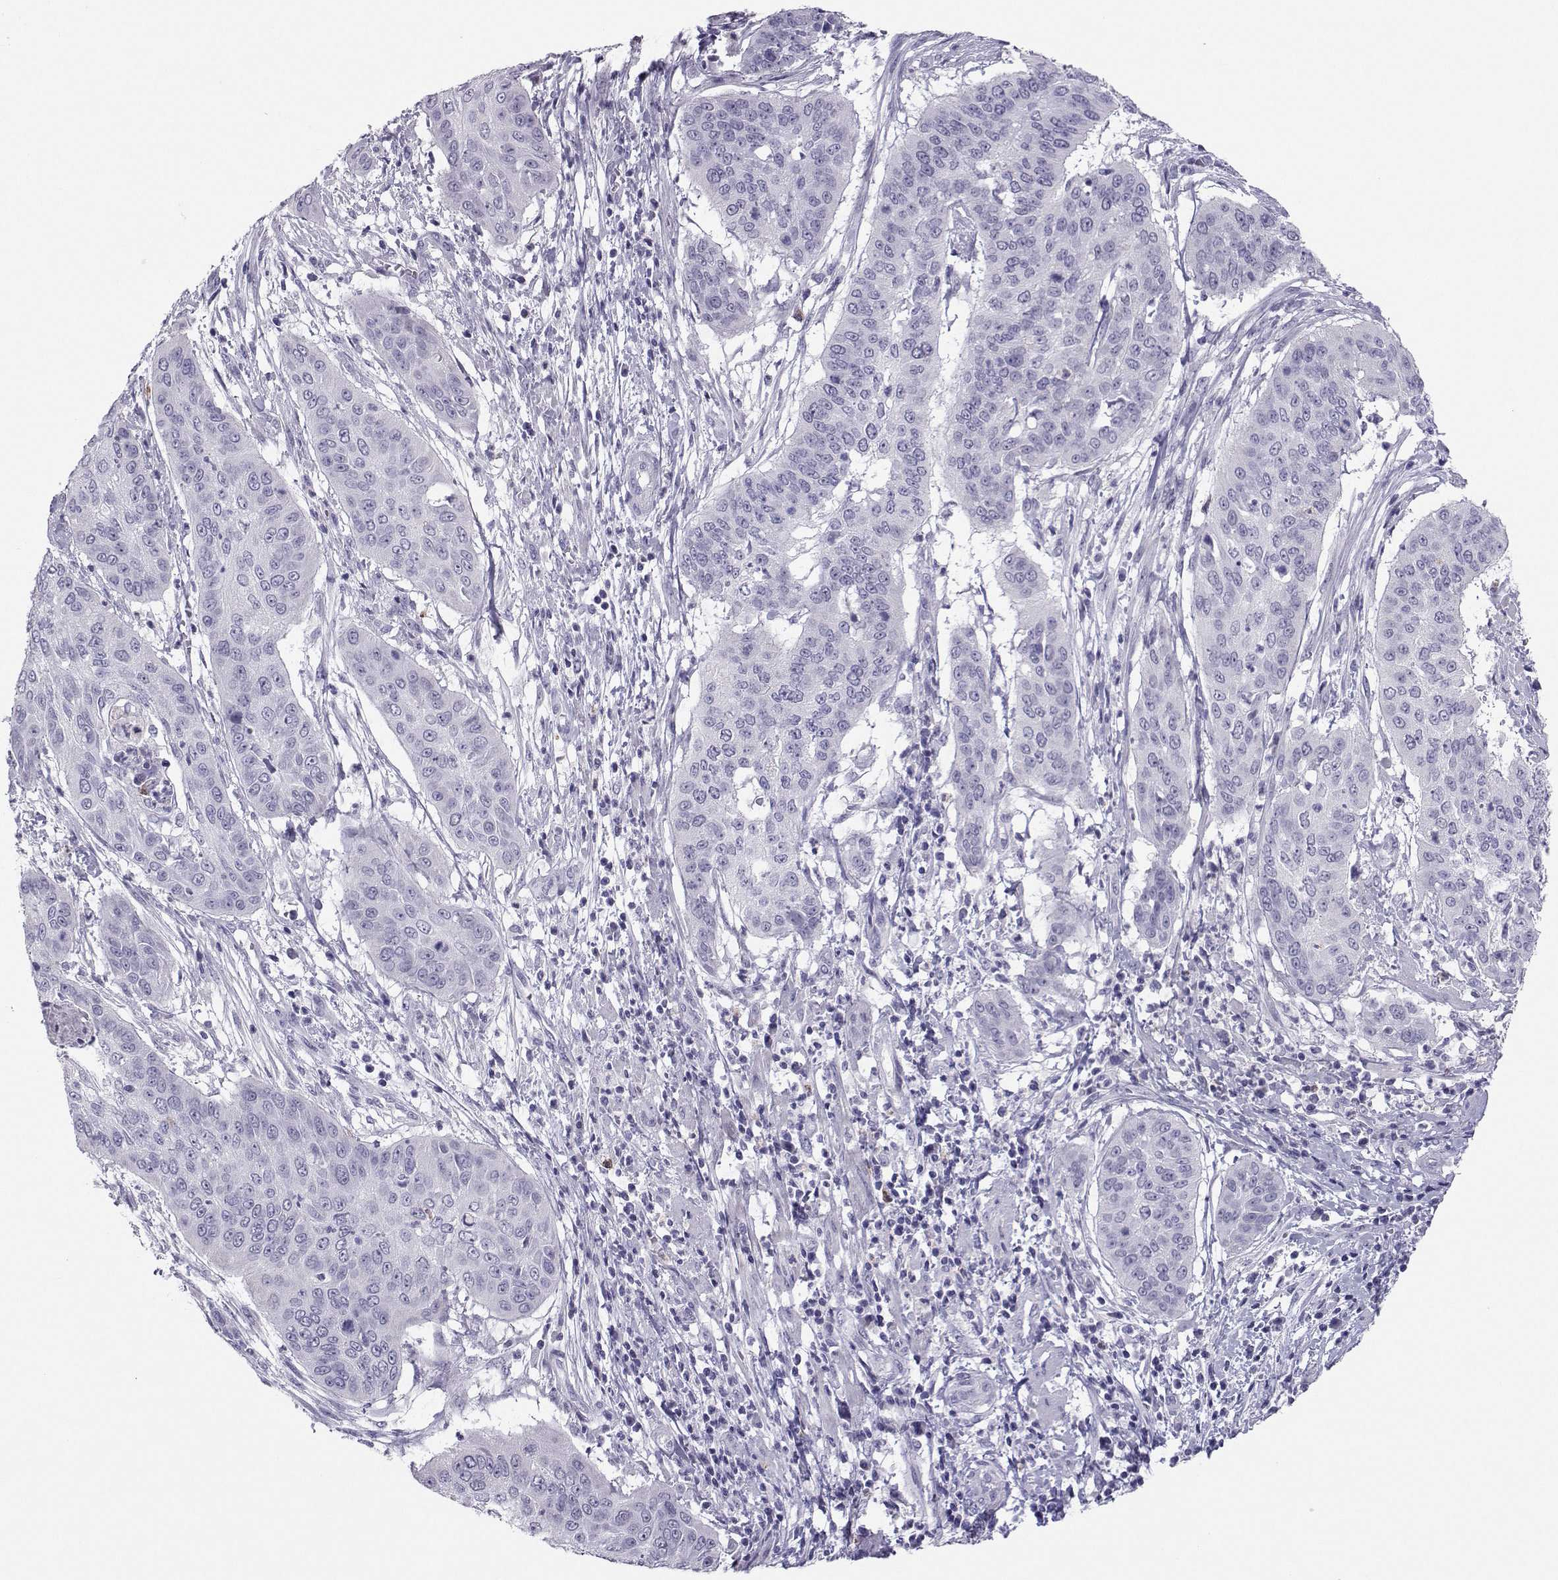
{"staining": {"intensity": "negative", "quantity": "none", "location": "none"}, "tissue": "cervical cancer", "cell_type": "Tumor cells", "image_type": "cancer", "snomed": [{"axis": "morphology", "description": "Squamous cell carcinoma, NOS"}, {"axis": "topography", "description": "Cervix"}], "caption": "This is a micrograph of immunohistochemistry (IHC) staining of cervical cancer (squamous cell carcinoma), which shows no staining in tumor cells. Brightfield microscopy of IHC stained with DAB (3,3'-diaminobenzidine) (brown) and hematoxylin (blue), captured at high magnification.", "gene": "TRPM7", "patient": {"sex": "female", "age": 39}}